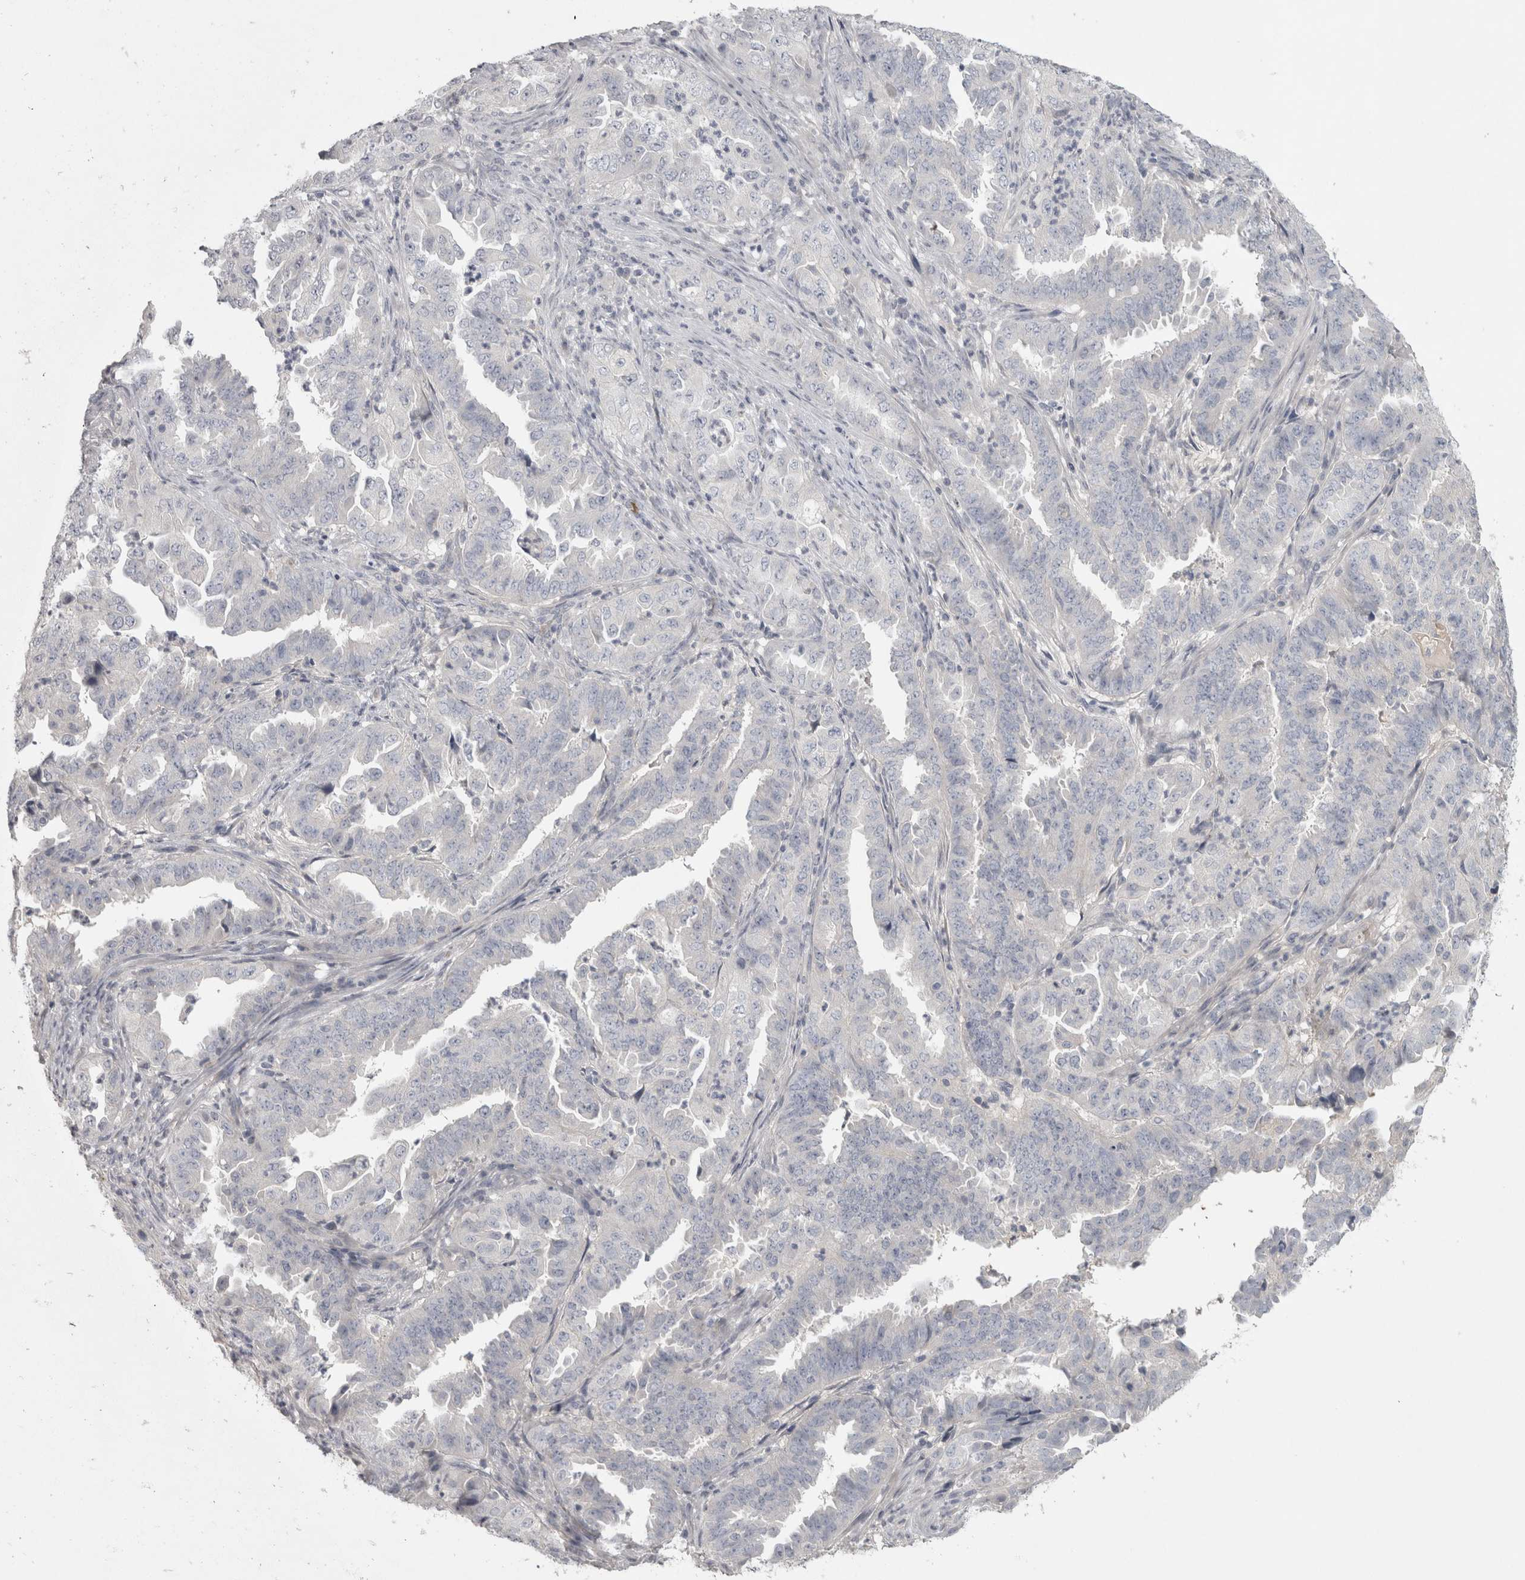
{"staining": {"intensity": "negative", "quantity": "none", "location": "none"}, "tissue": "endometrial cancer", "cell_type": "Tumor cells", "image_type": "cancer", "snomed": [{"axis": "morphology", "description": "Adenocarcinoma, NOS"}, {"axis": "topography", "description": "Endometrium"}], "caption": "Protein analysis of endometrial cancer (adenocarcinoma) demonstrates no significant positivity in tumor cells.", "gene": "ENPP7", "patient": {"sex": "female", "age": 51}}